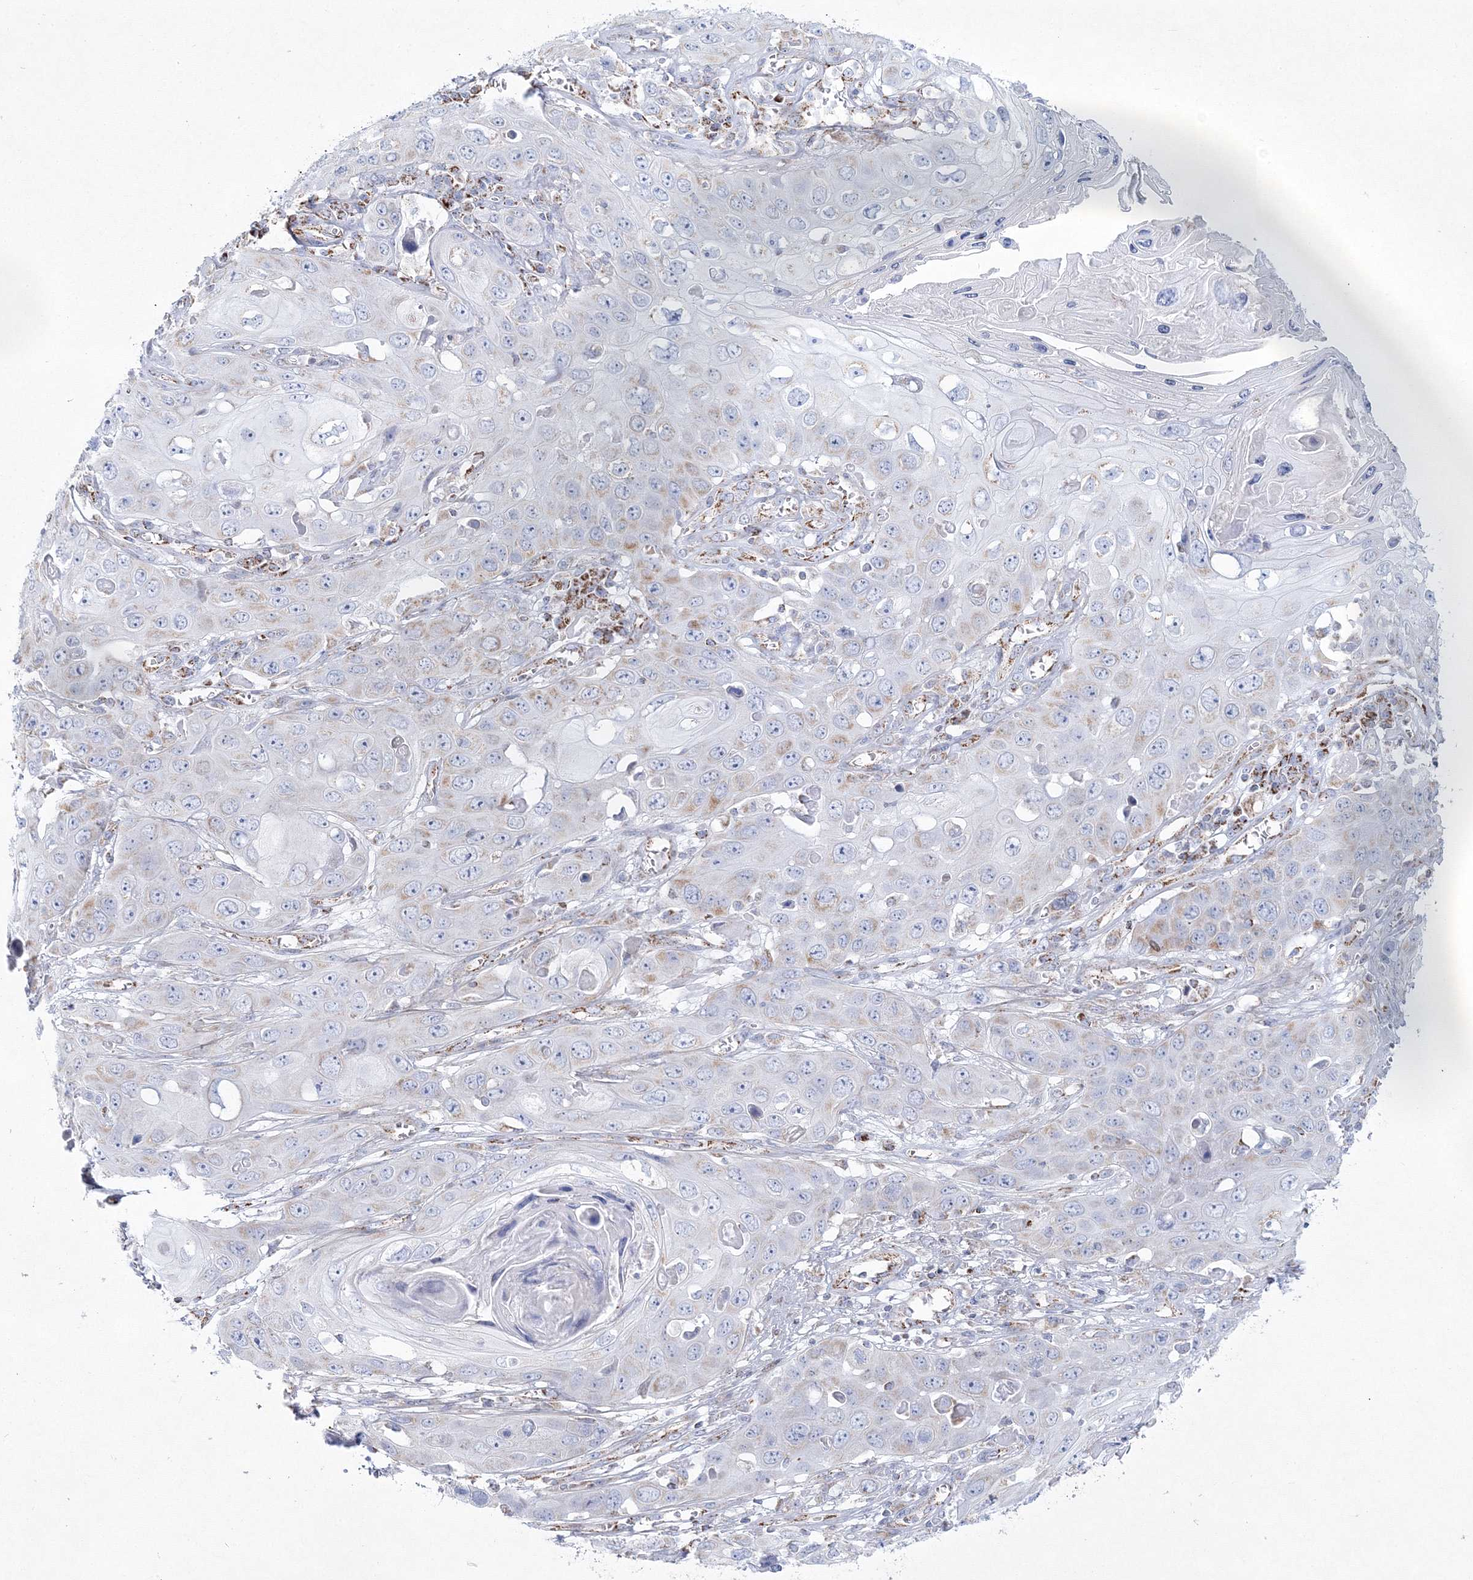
{"staining": {"intensity": "moderate", "quantity": "<25%", "location": "cytoplasmic/membranous"}, "tissue": "skin cancer", "cell_type": "Tumor cells", "image_type": "cancer", "snomed": [{"axis": "morphology", "description": "Squamous cell carcinoma, NOS"}, {"axis": "topography", "description": "Skin"}], "caption": "A brown stain labels moderate cytoplasmic/membranous positivity of a protein in human skin cancer tumor cells.", "gene": "HIBCH", "patient": {"sex": "male", "age": 55}}